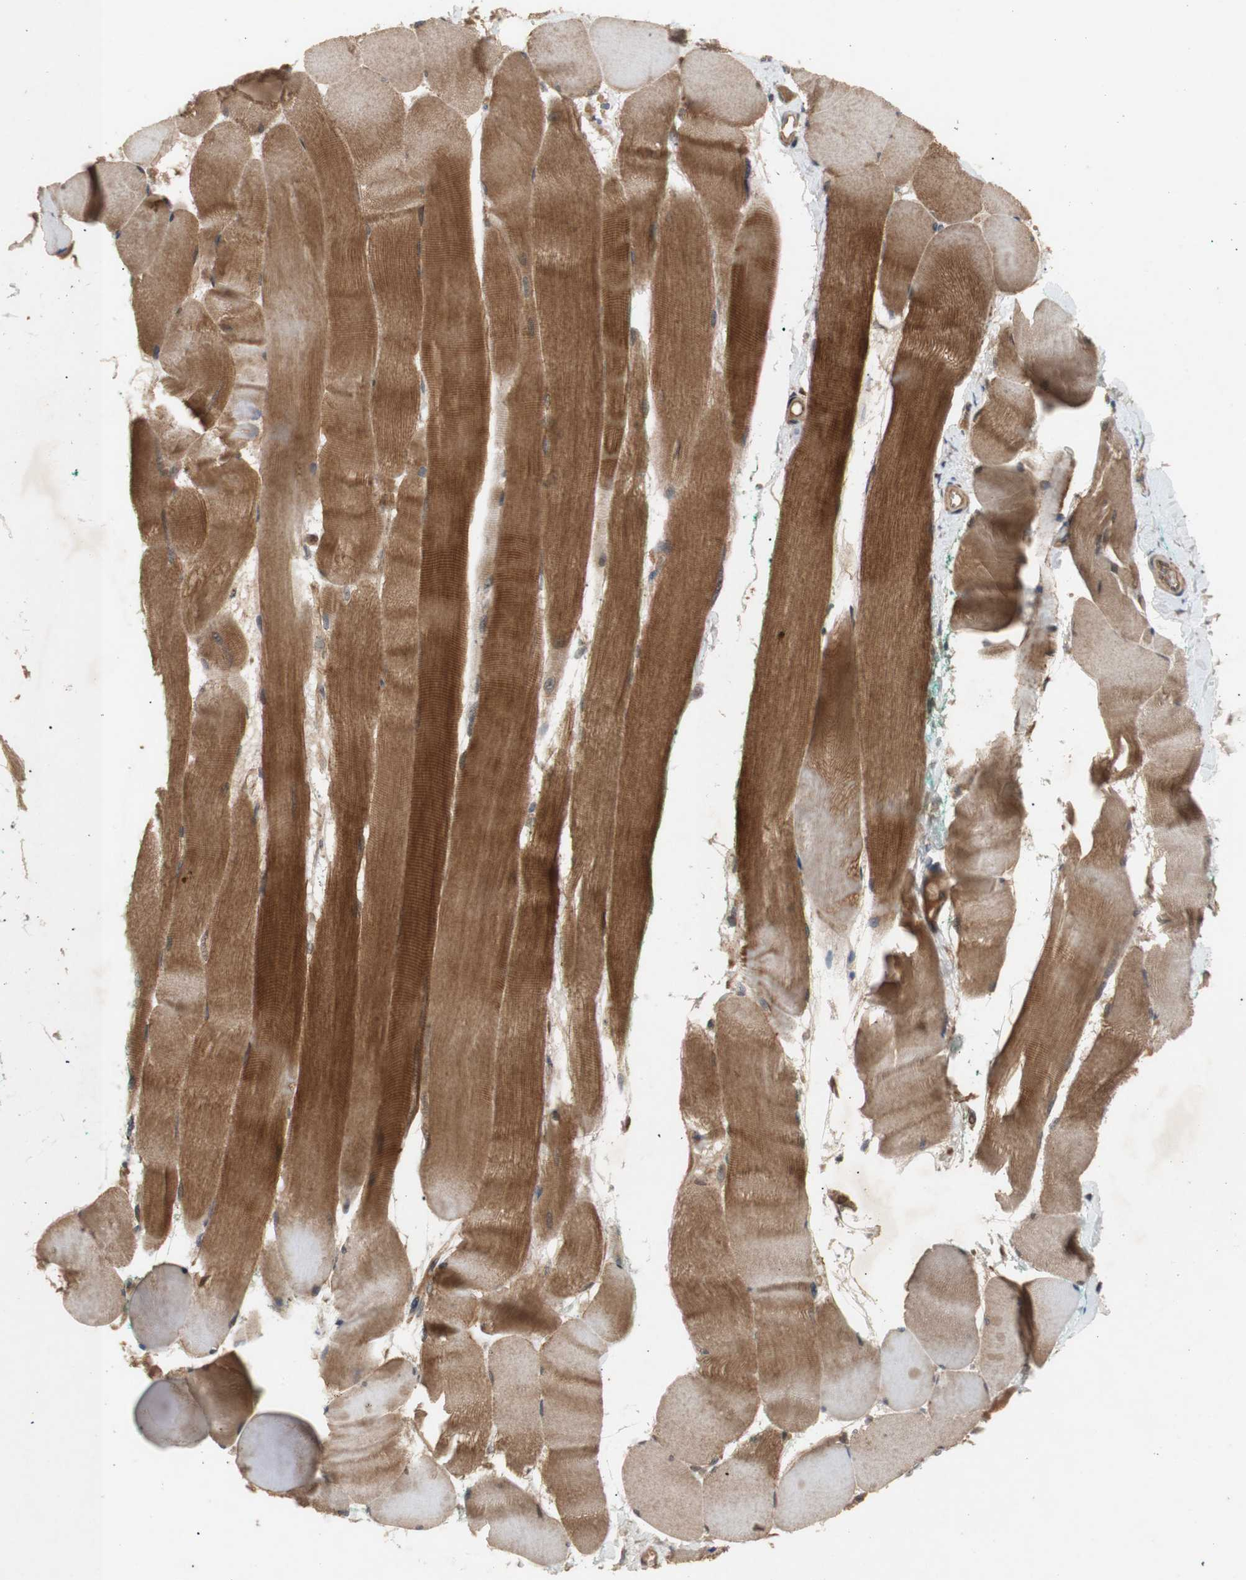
{"staining": {"intensity": "moderate", "quantity": ">75%", "location": "cytoplasmic/membranous"}, "tissue": "skeletal muscle", "cell_type": "Myocytes", "image_type": "normal", "snomed": [{"axis": "morphology", "description": "Normal tissue, NOS"}, {"axis": "morphology", "description": "Squamous cell carcinoma, NOS"}, {"axis": "topography", "description": "Skeletal muscle"}], "caption": "A medium amount of moderate cytoplasmic/membranous staining is appreciated in about >75% of myocytes in normal skeletal muscle. (IHC, brightfield microscopy, high magnification).", "gene": "PKN1", "patient": {"sex": "male", "age": 51}}